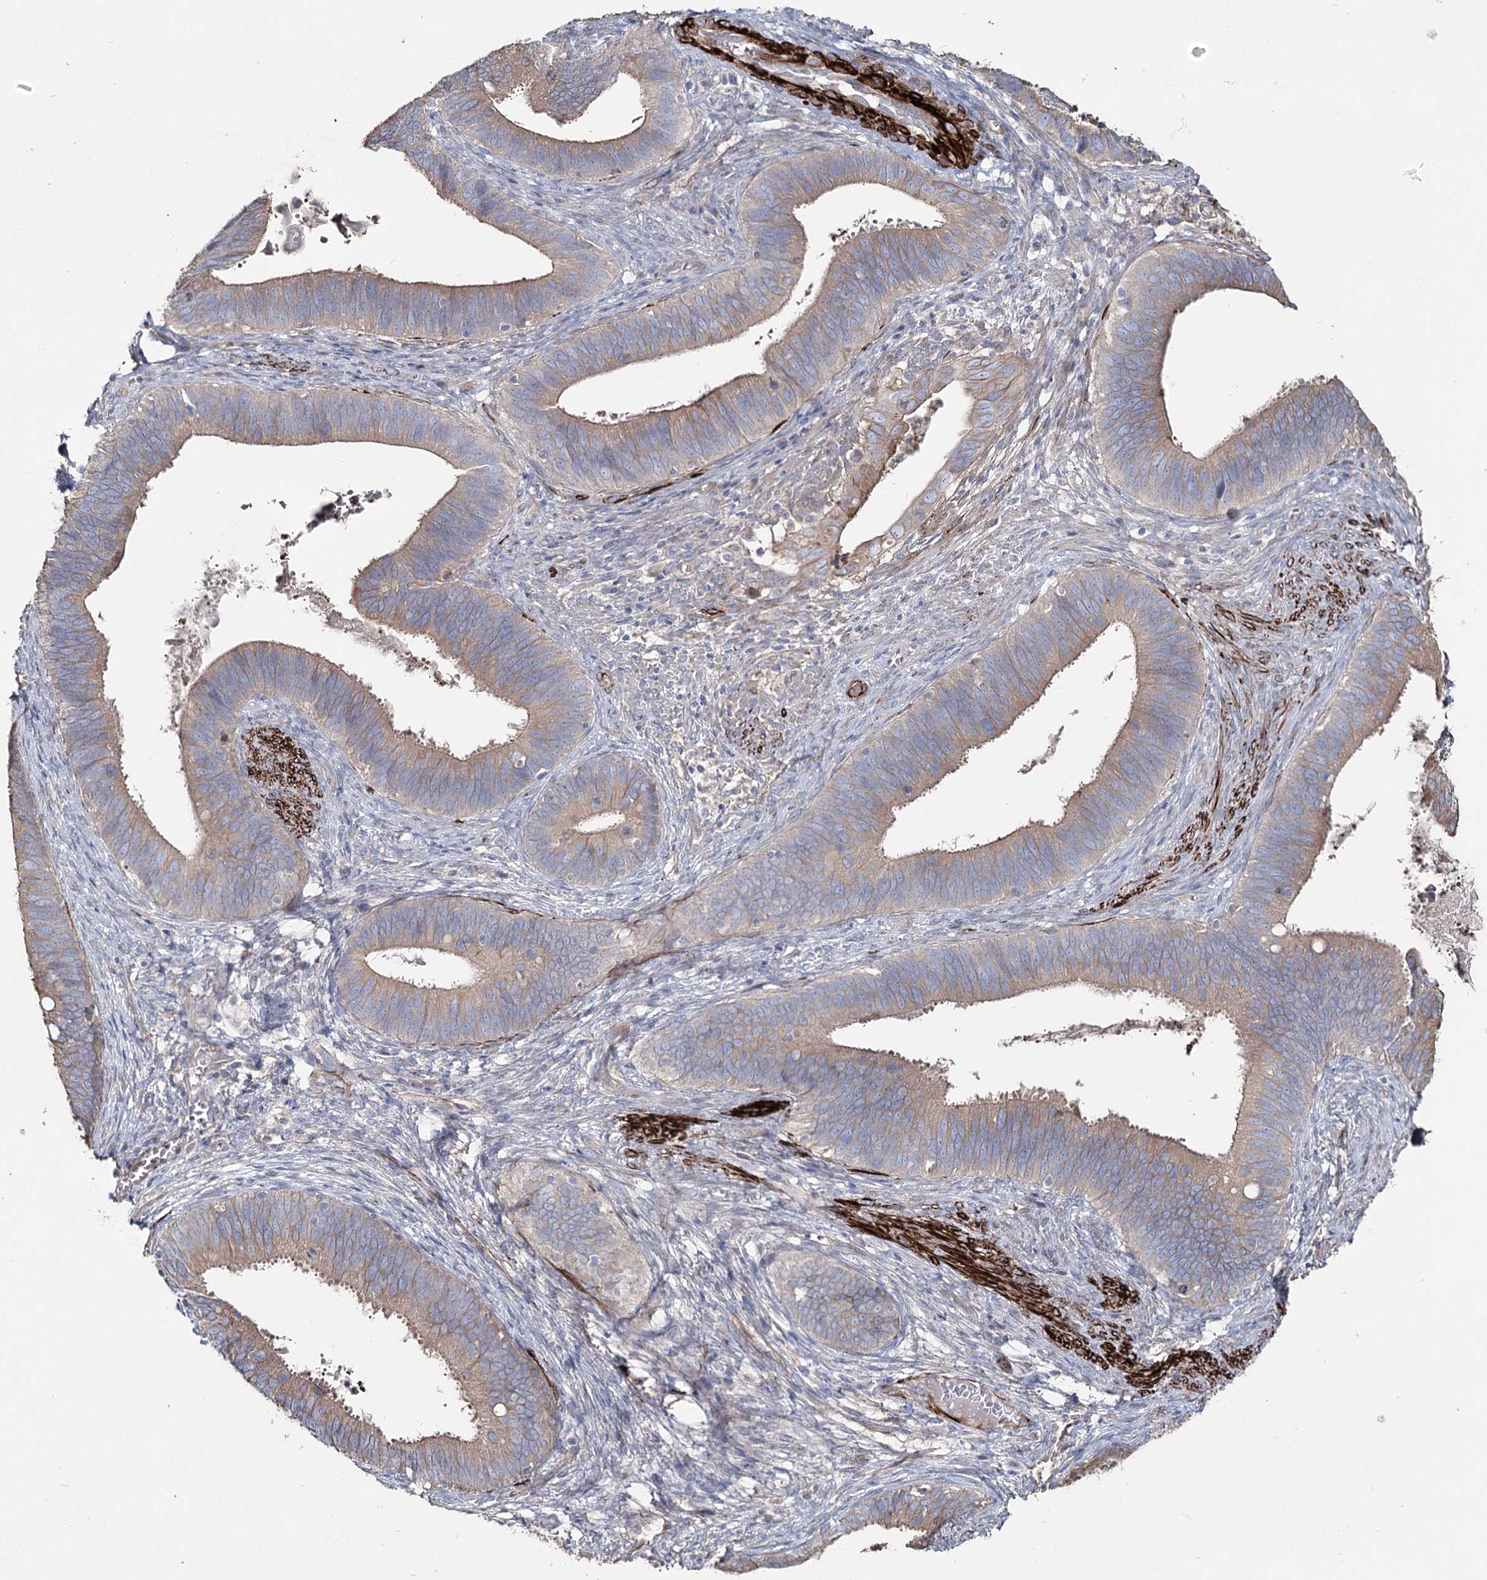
{"staining": {"intensity": "weak", "quantity": ">75%", "location": "cytoplasmic/membranous"}, "tissue": "cervical cancer", "cell_type": "Tumor cells", "image_type": "cancer", "snomed": [{"axis": "morphology", "description": "Adenocarcinoma, NOS"}, {"axis": "topography", "description": "Cervix"}], "caption": "Cervical cancer tissue reveals weak cytoplasmic/membranous staining in about >75% of tumor cells Using DAB (3,3'-diaminobenzidine) (brown) and hematoxylin (blue) stains, captured at high magnification using brightfield microscopy.", "gene": "SUMF1", "patient": {"sex": "female", "age": 42}}